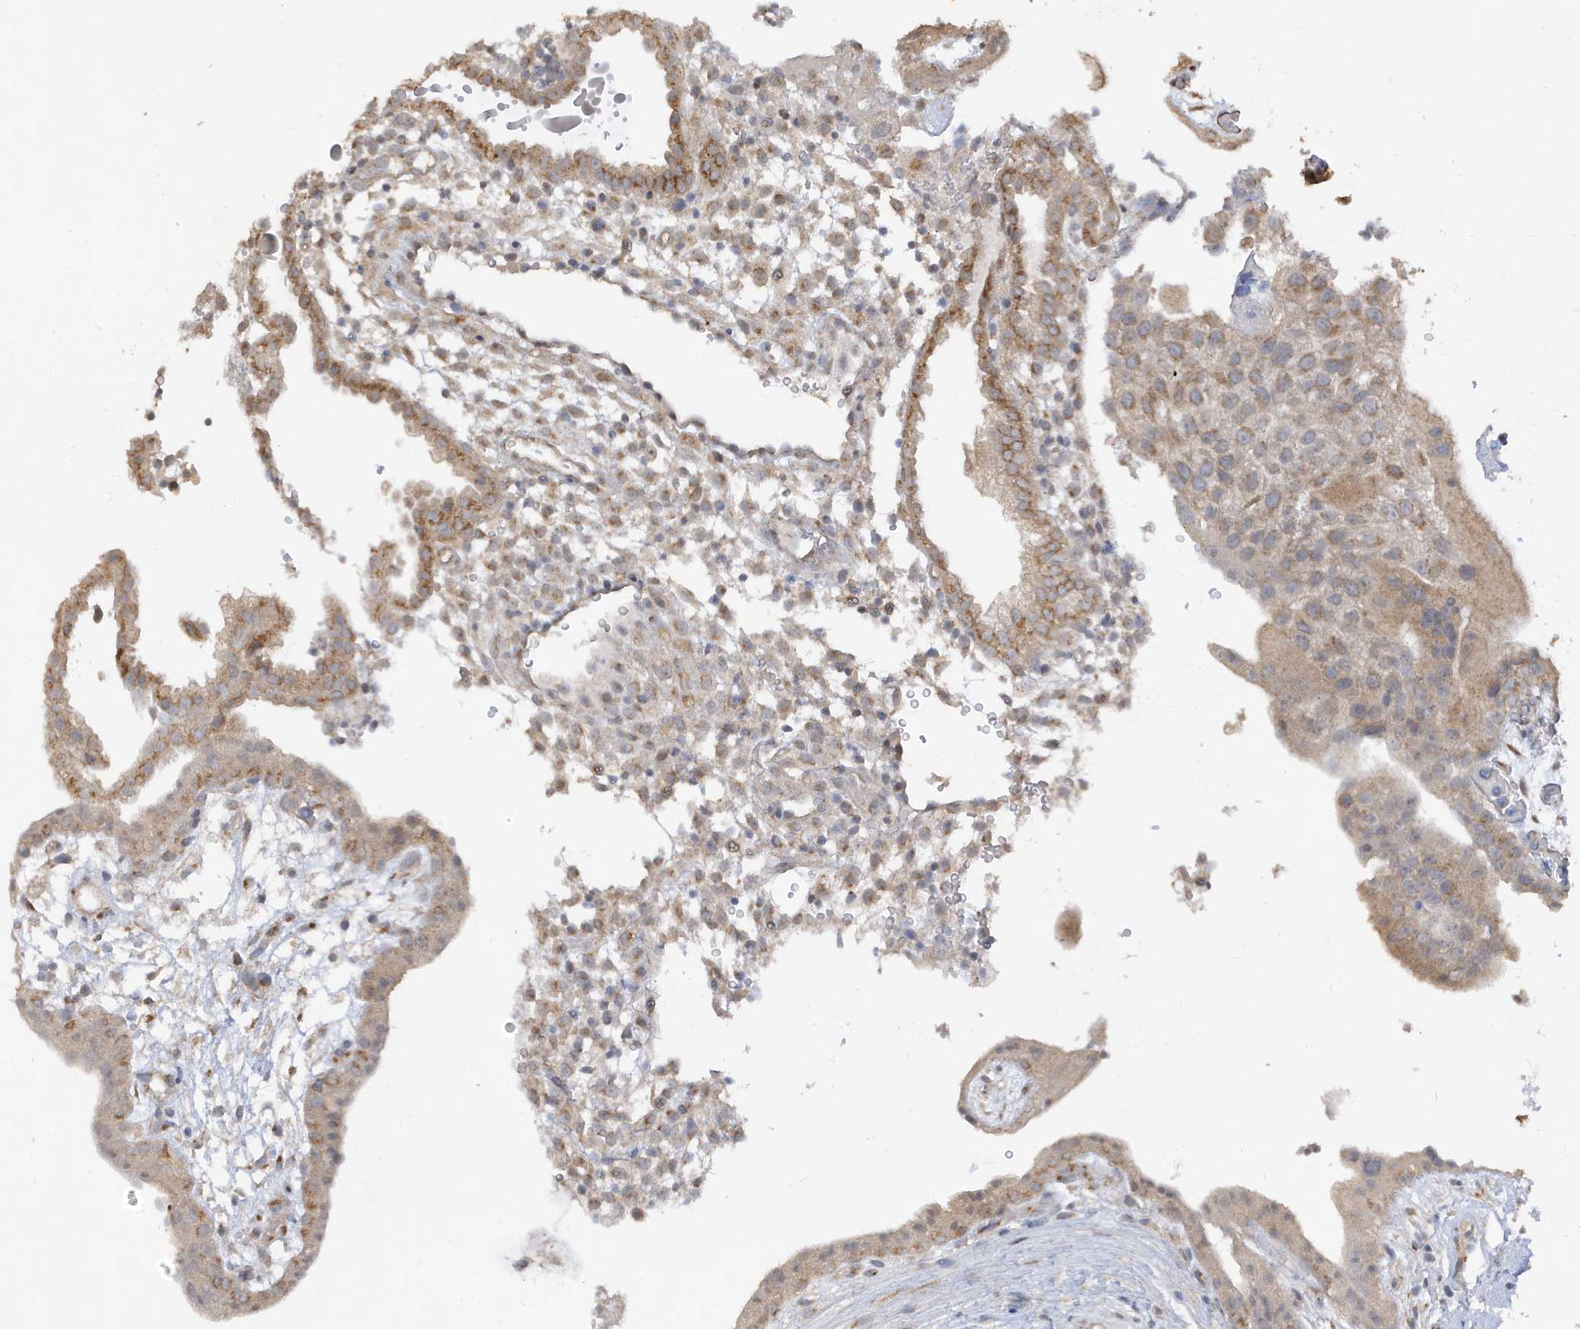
{"staining": {"intensity": "moderate", "quantity": ">75%", "location": "cytoplasmic/membranous"}, "tissue": "placenta", "cell_type": "Decidual cells", "image_type": "normal", "snomed": [{"axis": "morphology", "description": "Normal tissue, NOS"}, {"axis": "topography", "description": "Placenta"}], "caption": "A micrograph of human placenta stained for a protein exhibits moderate cytoplasmic/membranous brown staining in decidual cells. The protein of interest is shown in brown color, while the nuclei are stained blue.", "gene": "TAB3", "patient": {"sex": "female", "age": 18}}